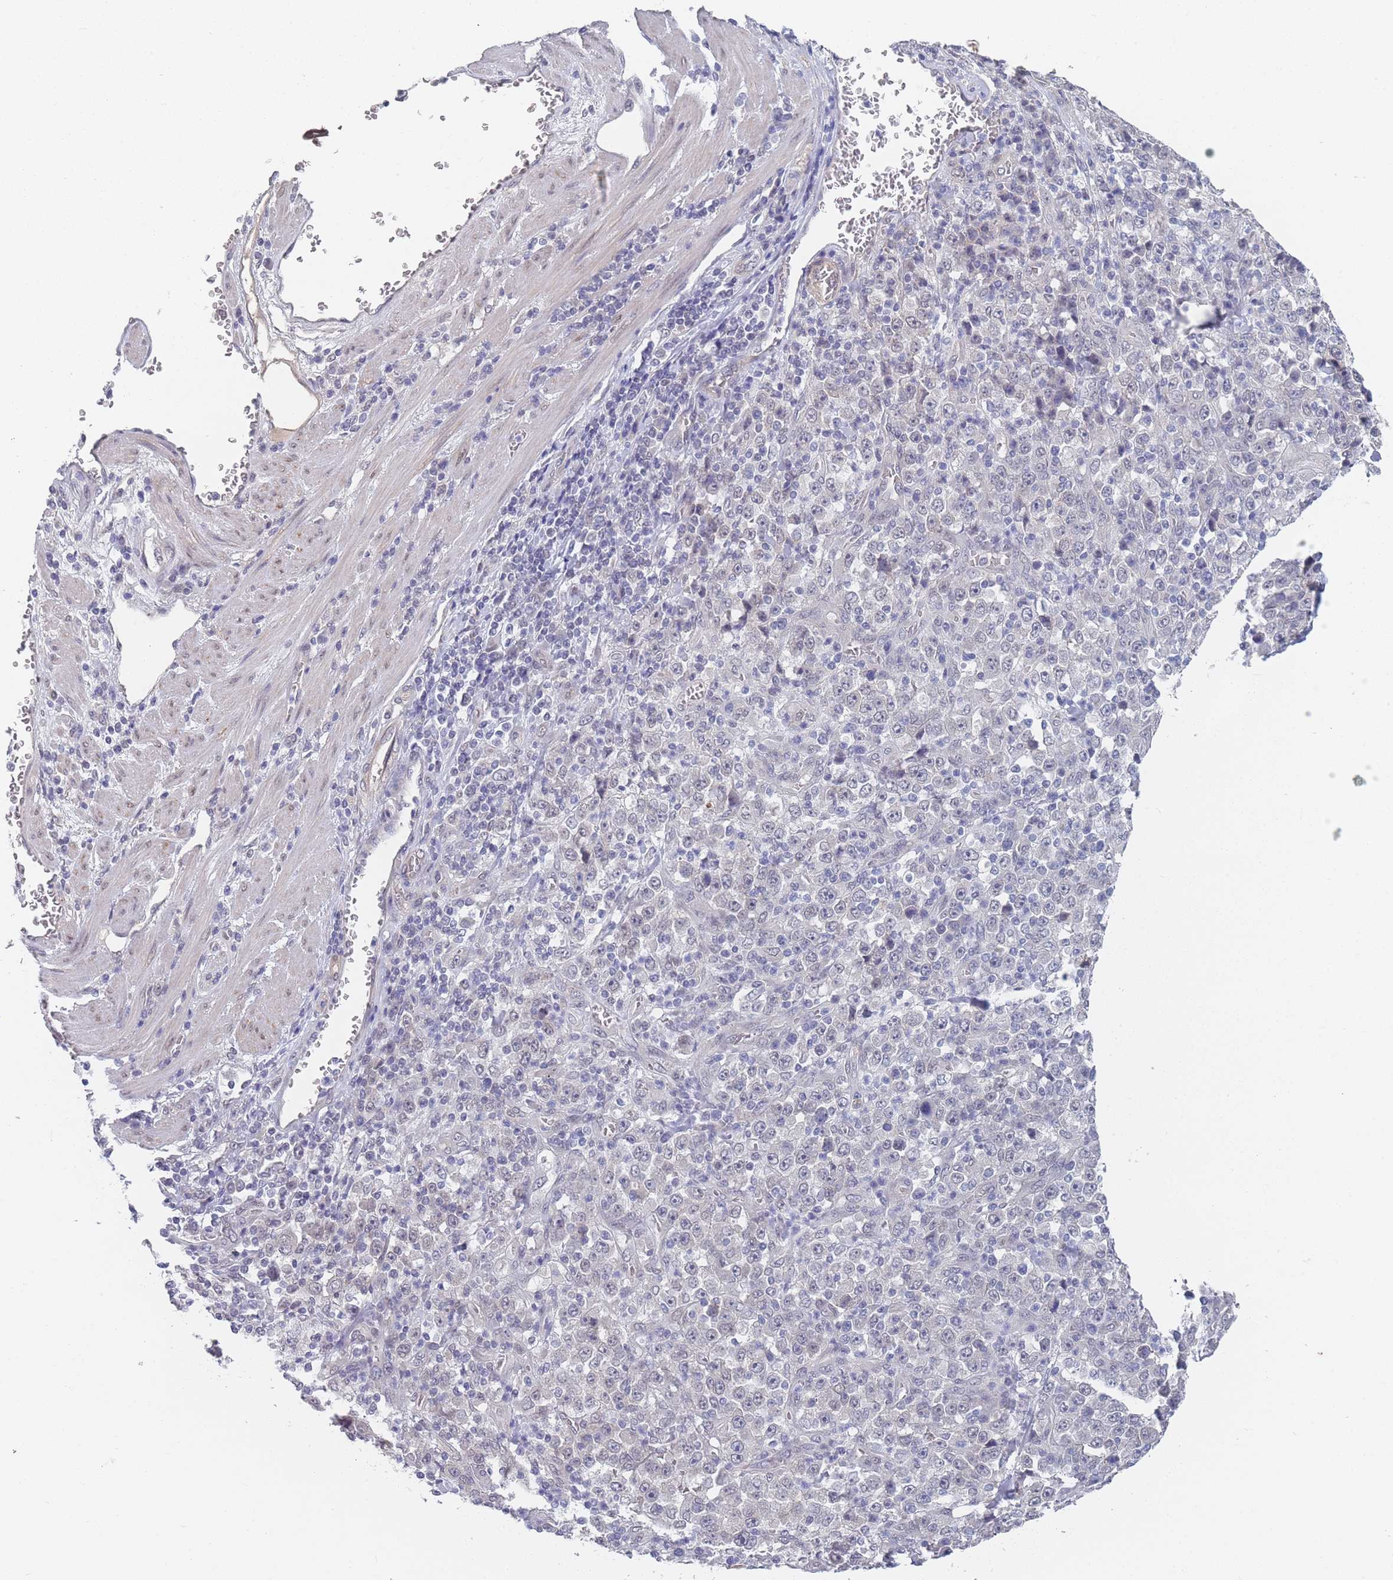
{"staining": {"intensity": "negative", "quantity": "none", "location": "none"}, "tissue": "stomach cancer", "cell_type": "Tumor cells", "image_type": "cancer", "snomed": [{"axis": "morphology", "description": "Normal tissue, NOS"}, {"axis": "morphology", "description": "Adenocarcinoma, NOS"}, {"axis": "topography", "description": "Stomach, upper"}, {"axis": "topography", "description": "Stomach"}], "caption": "IHC of human stomach cancer shows no expression in tumor cells. (DAB (3,3'-diaminobenzidine) immunohistochemistry (IHC), high magnification).", "gene": "ANKRD10", "patient": {"sex": "male", "age": 59}}